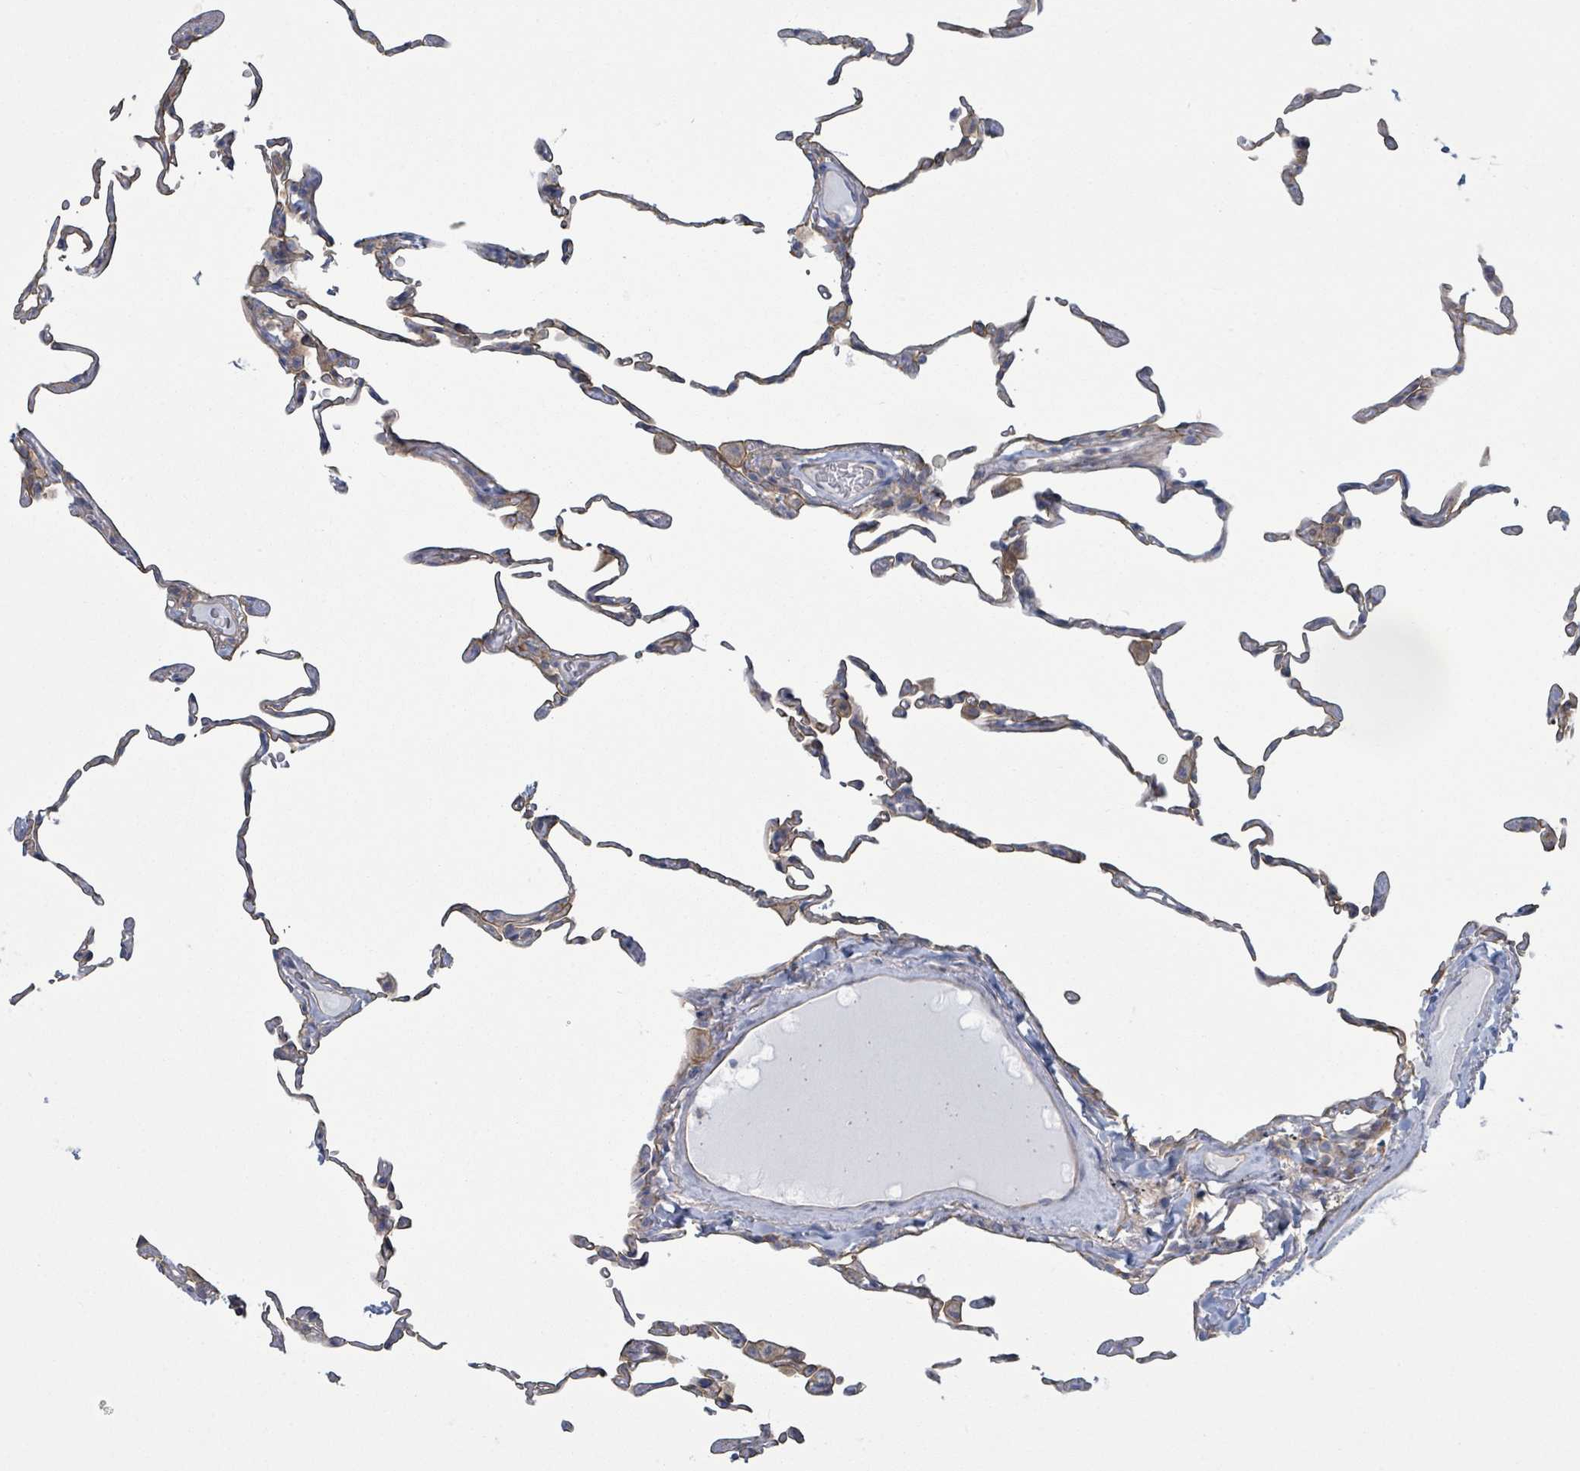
{"staining": {"intensity": "negative", "quantity": "none", "location": "none"}, "tissue": "lung", "cell_type": "Alveolar cells", "image_type": "normal", "snomed": [{"axis": "morphology", "description": "Normal tissue, NOS"}, {"axis": "topography", "description": "Lung"}], "caption": "The image reveals no significant expression in alveolar cells of lung. The staining is performed using DAB (3,3'-diaminobenzidine) brown chromogen with nuclei counter-stained in using hematoxylin.", "gene": "COL13A1", "patient": {"sex": "female", "age": 57}}